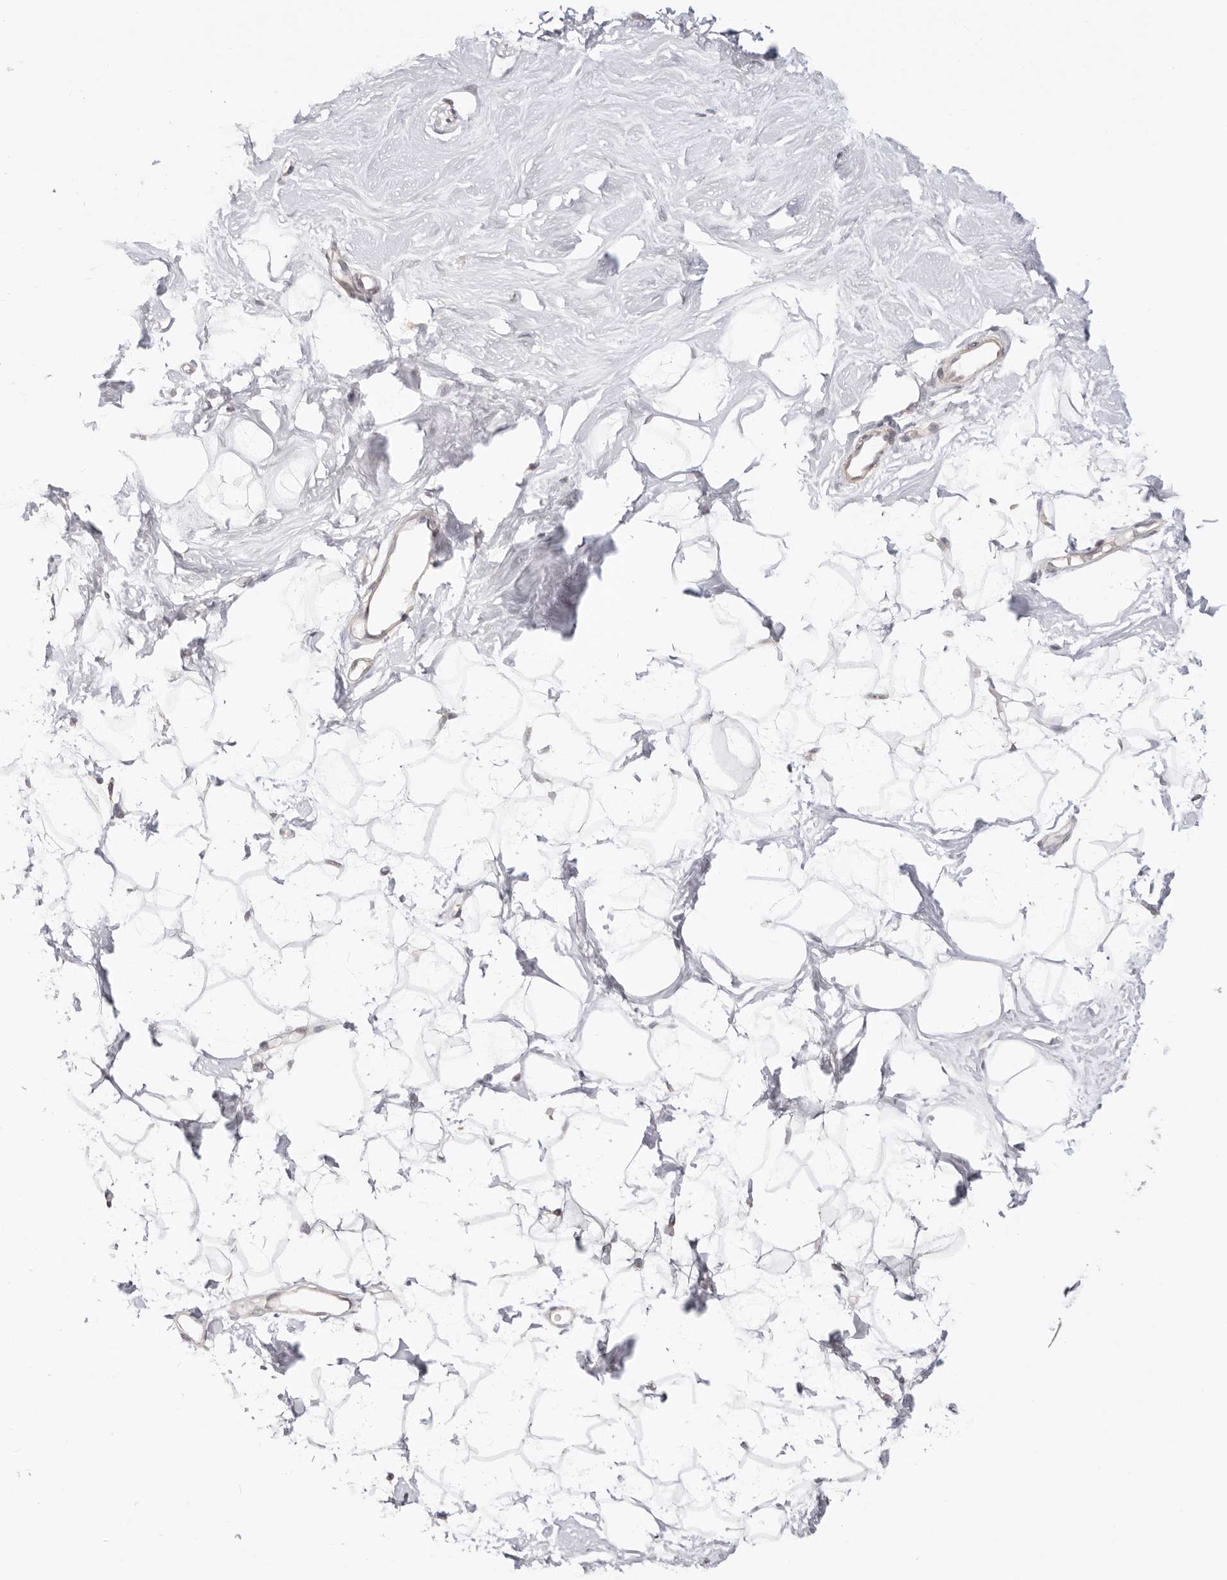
{"staining": {"intensity": "negative", "quantity": "none", "location": "none"}, "tissue": "breast", "cell_type": "Adipocytes", "image_type": "normal", "snomed": [{"axis": "morphology", "description": "Normal tissue, NOS"}, {"axis": "topography", "description": "Breast"}], "caption": "DAB immunohistochemical staining of unremarkable breast displays no significant staining in adipocytes.", "gene": "KCMF1", "patient": {"sex": "female", "age": 26}}